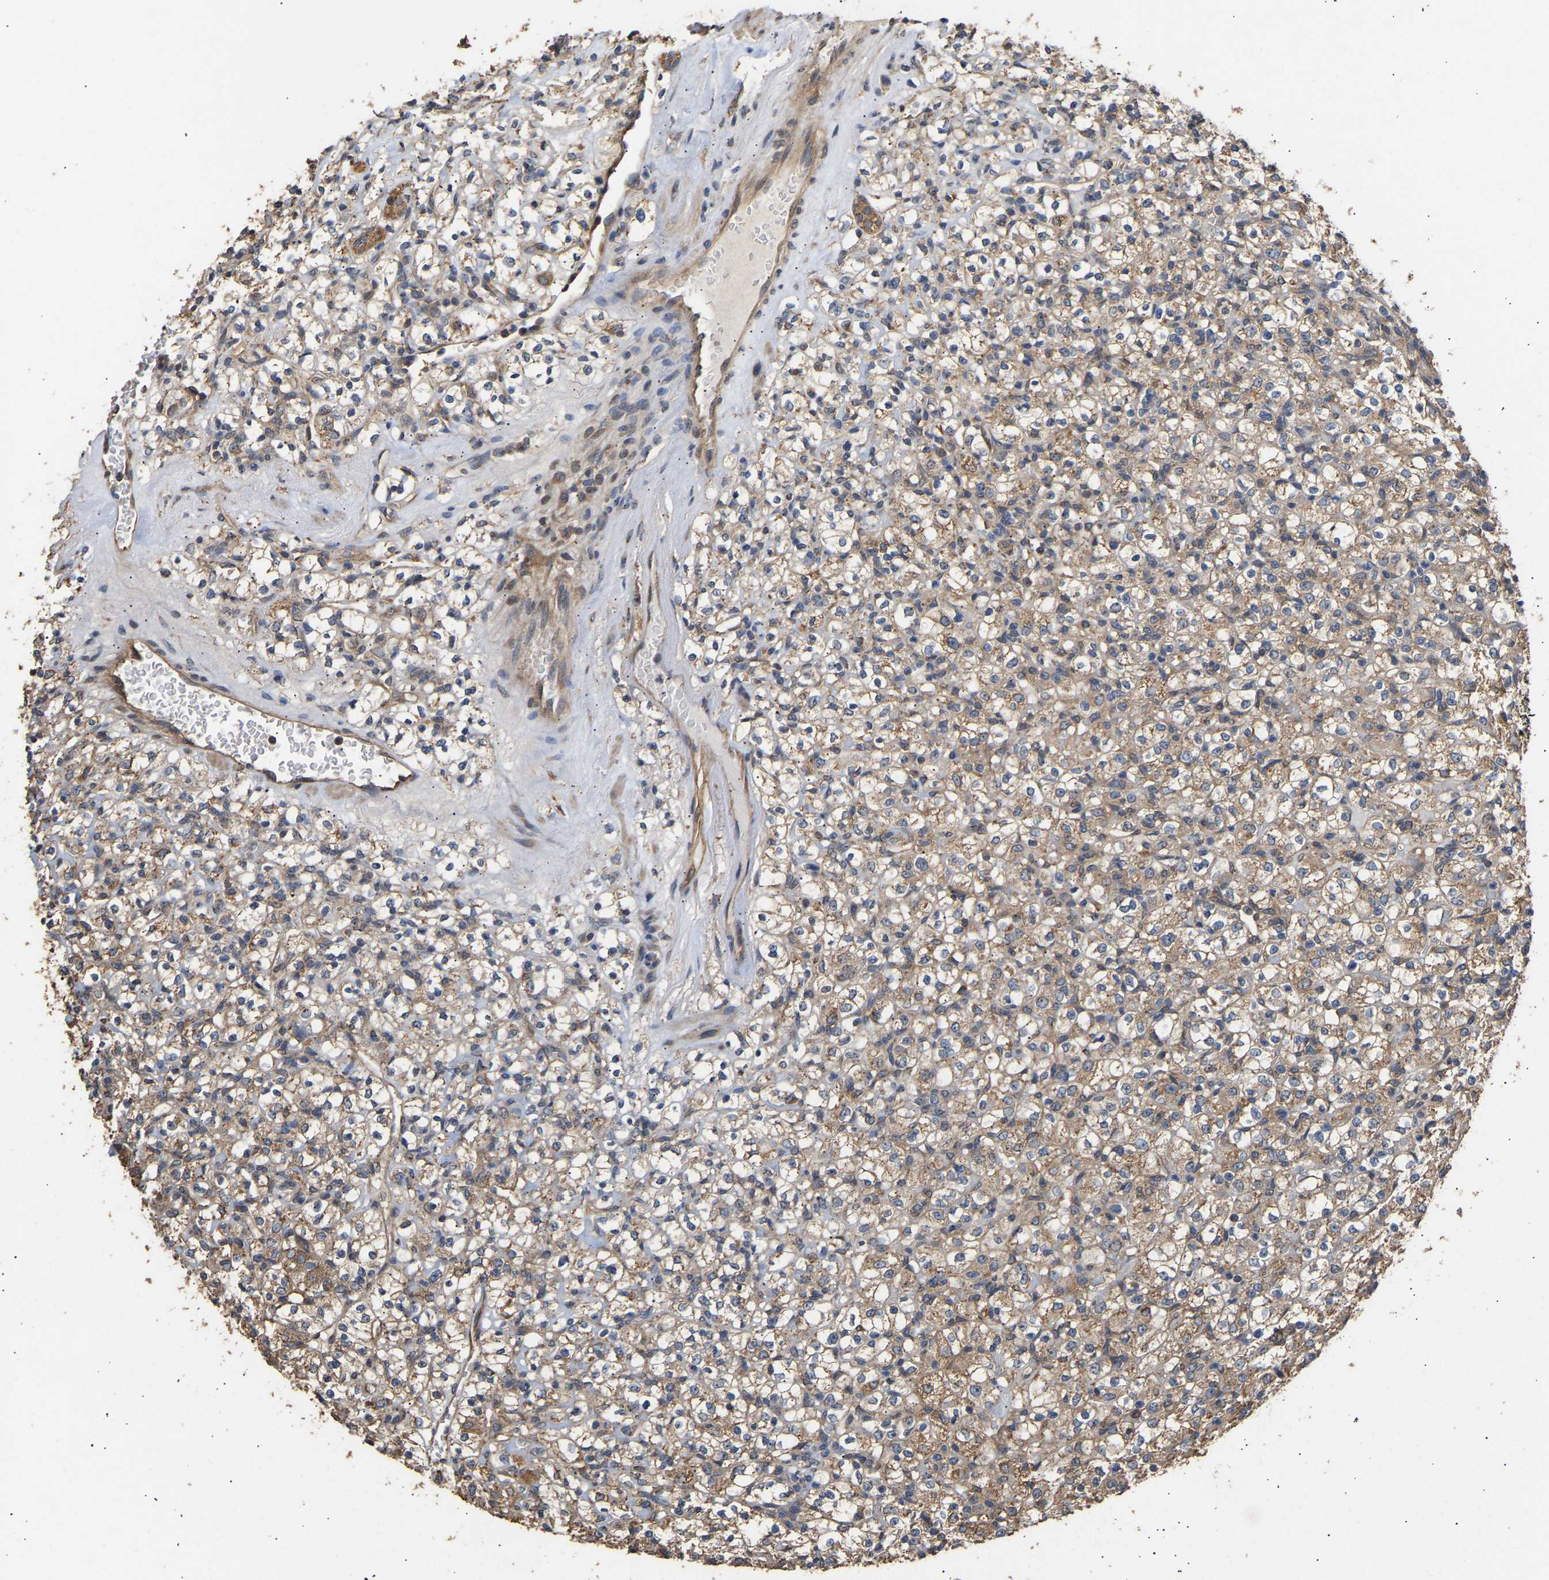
{"staining": {"intensity": "weak", "quantity": ">75%", "location": "cytoplasmic/membranous"}, "tissue": "renal cancer", "cell_type": "Tumor cells", "image_type": "cancer", "snomed": [{"axis": "morphology", "description": "Normal tissue, NOS"}, {"axis": "morphology", "description": "Adenocarcinoma, NOS"}, {"axis": "topography", "description": "Kidney"}], "caption": "This micrograph demonstrates IHC staining of adenocarcinoma (renal), with low weak cytoplasmic/membranous positivity in approximately >75% of tumor cells.", "gene": "ZNF26", "patient": {"sex": "female", "age": 72}}